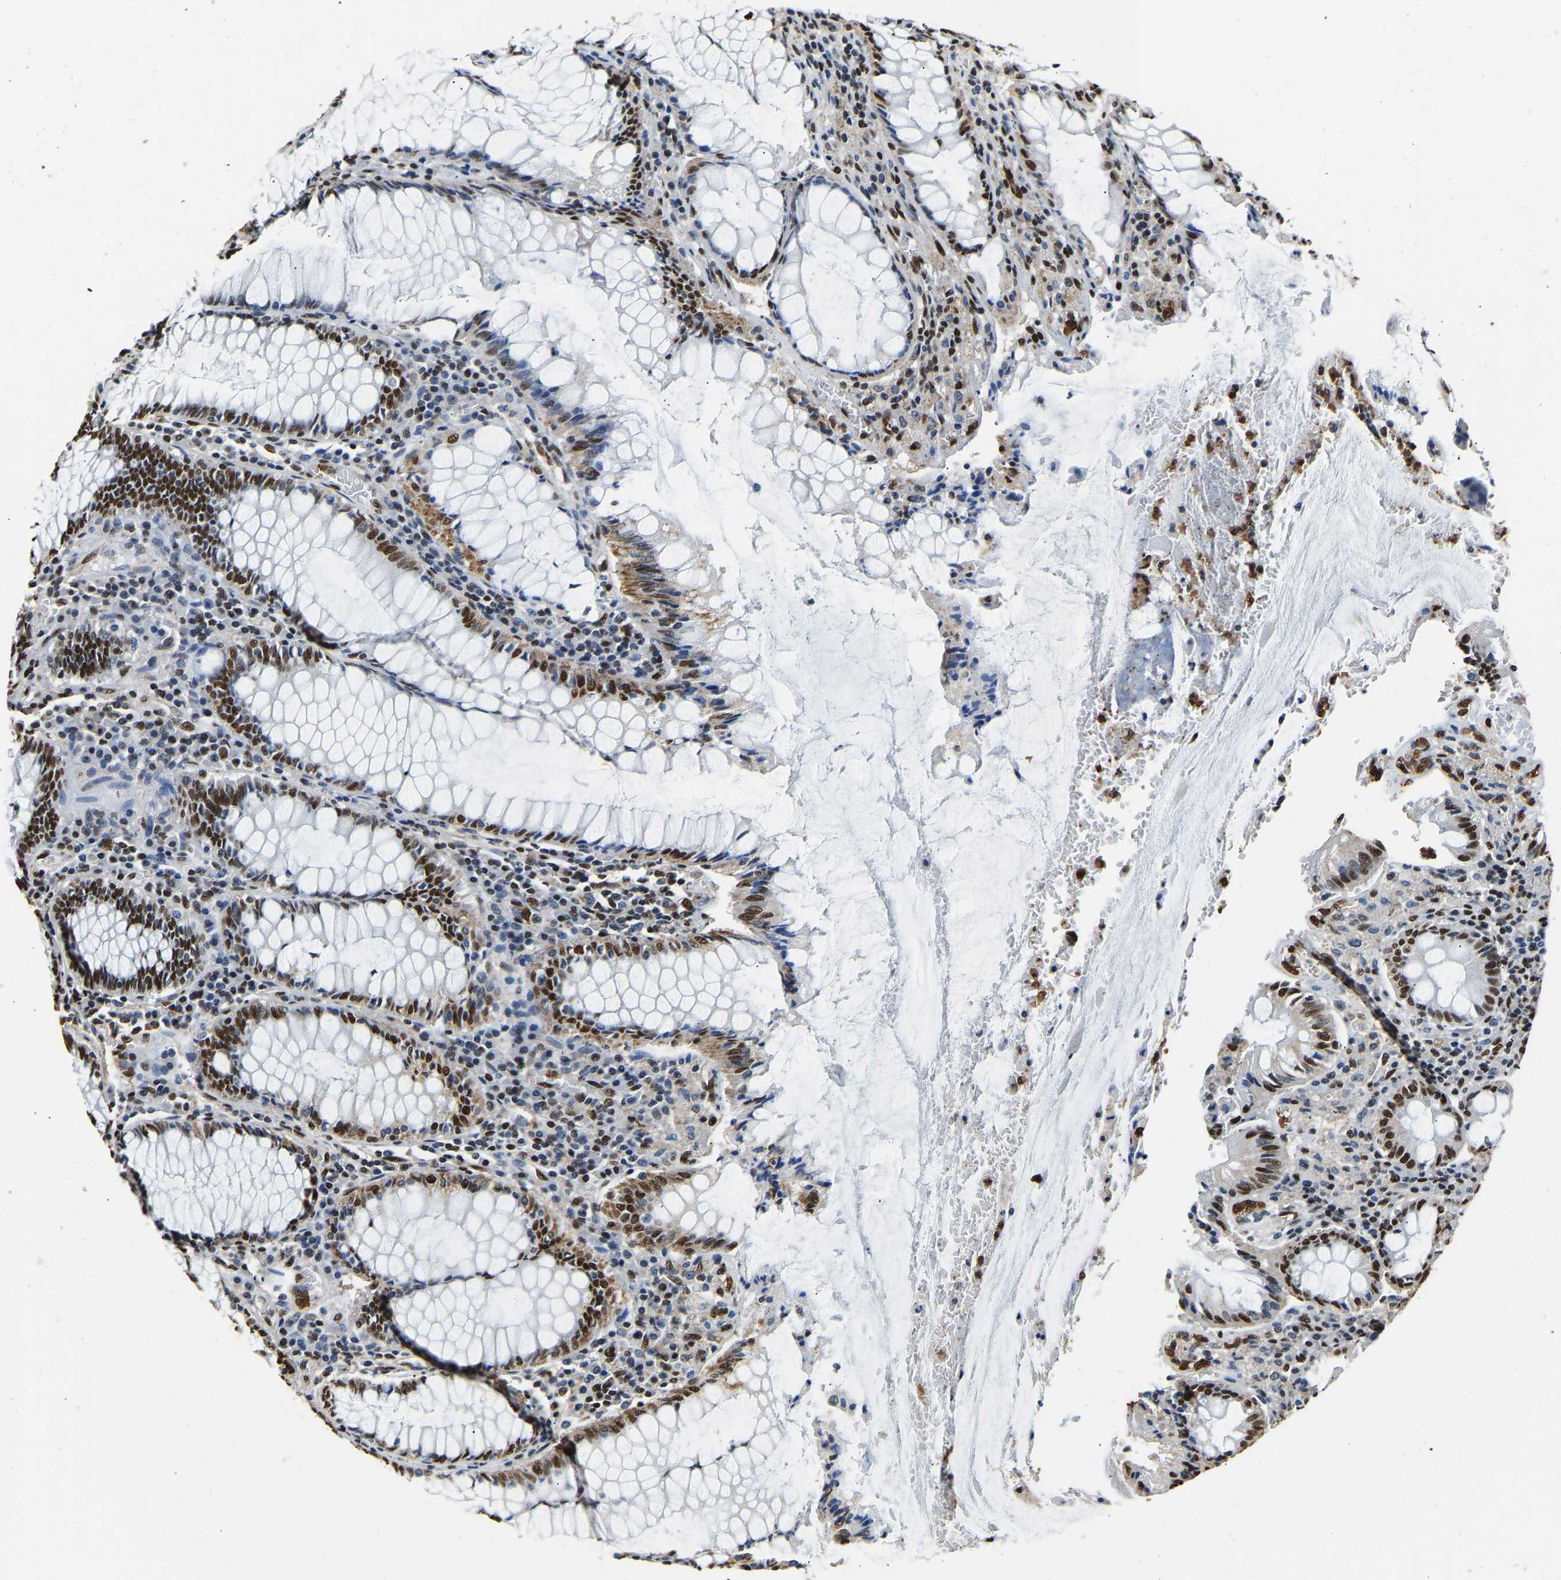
{"staining": {"intensity": "strong", "quantity": ">75%", "location": "nuclear"}, "tissue": "colorectal cancer", "cell_type": "Tumor cells", "image_type": "cancer", "snomed": [{"axis": "morphology", "description": "Normal tissue, NOS"}, {"axis": "morphology", "description": "Adenocarcinoma, NOS"}, {"axis": "topography", "description": "Rectum"}], "caption": "Colorectal adenocarcinoma was stained to show a protein in brown. There is high levels of strong nuclear staining in approximately >75% of tumor cells.", "gene": "SAFB", "patient": {"sex": "female", "age": 66}}